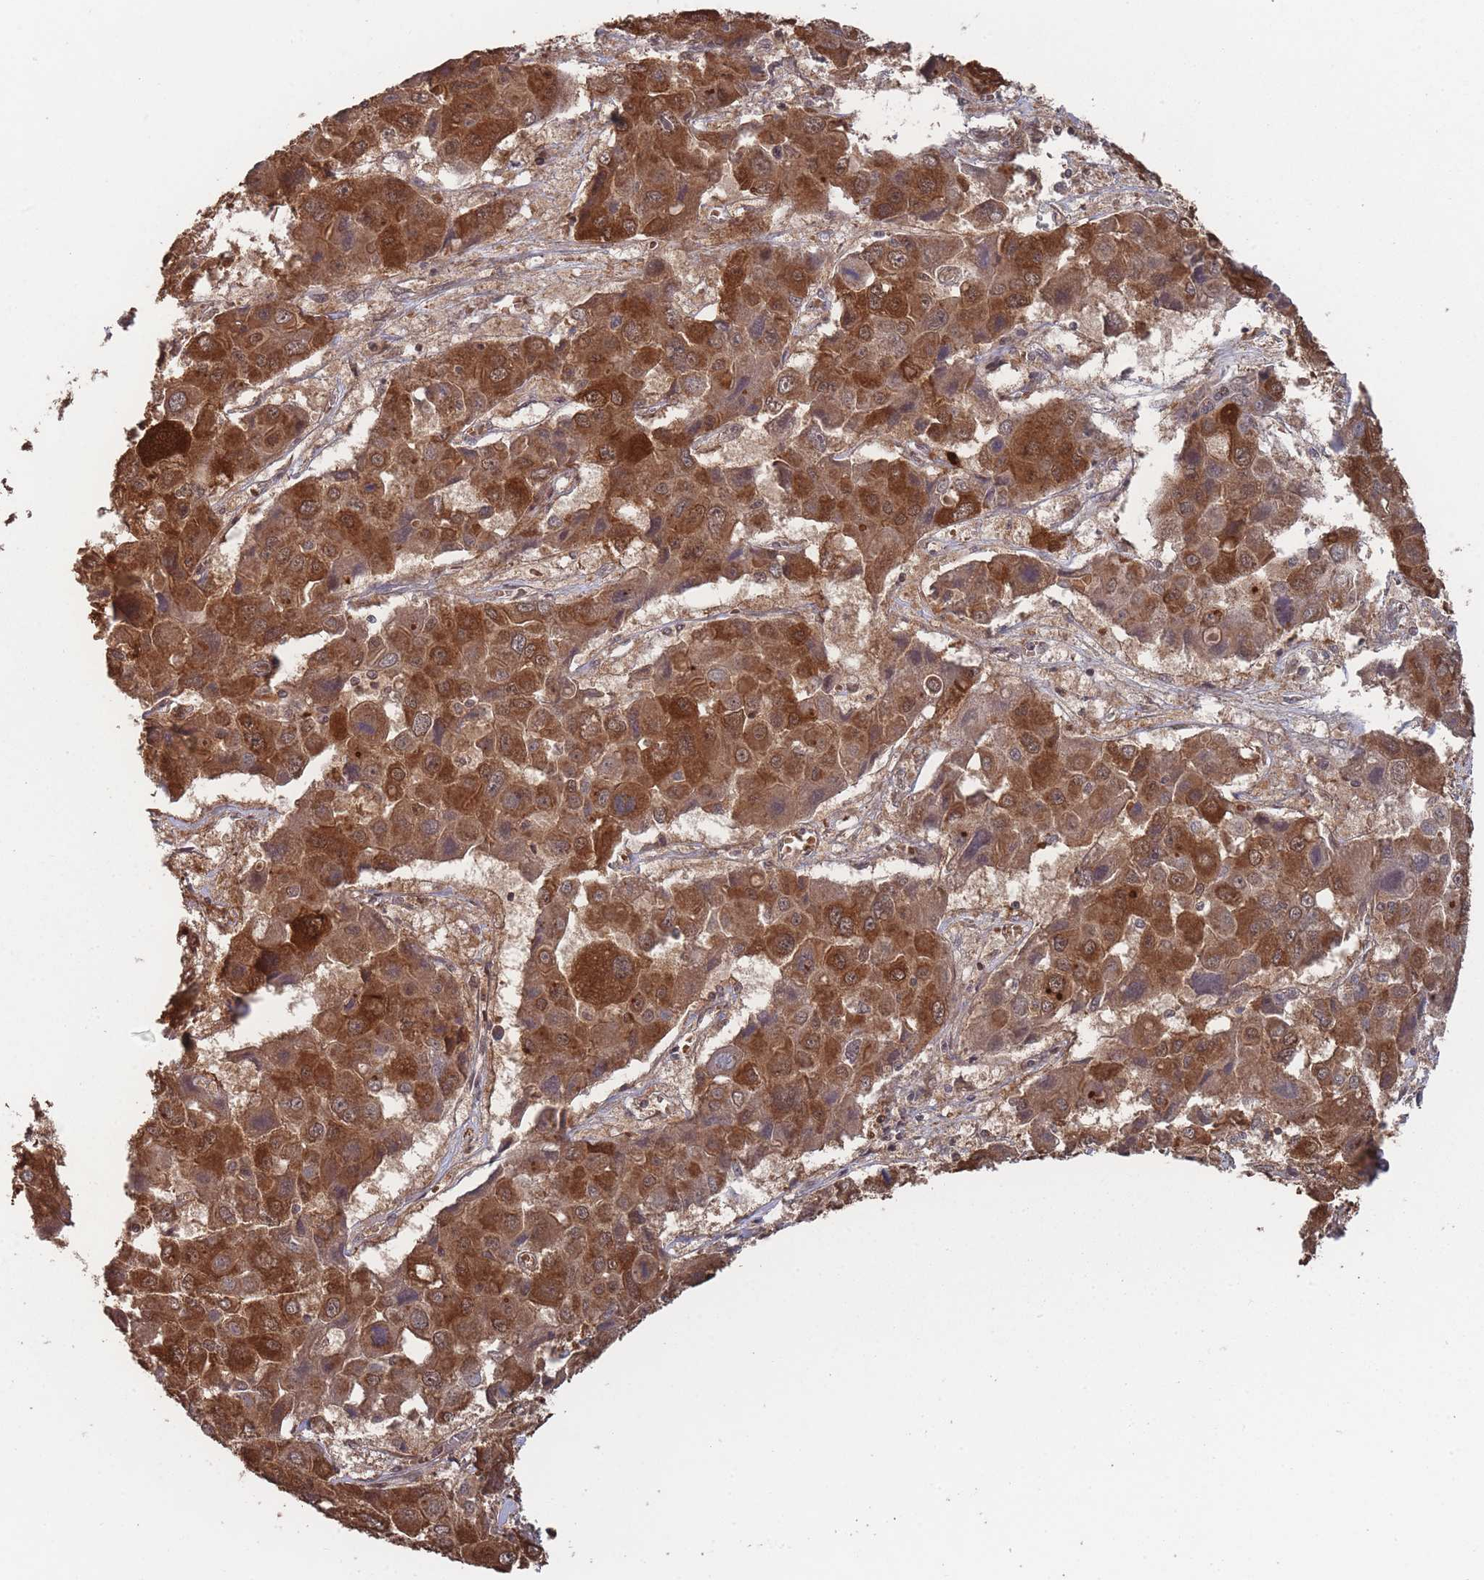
{"staining": {"intensity": "strong", "quantity": ">75%", "location": "cytoplasmic/membranous"}, "tissue": "liver cancer", "cell_type": "Tumor cells", "image_type": "cancer", "snomed": [{"axis": "morphology", "description": "Cholangiocarcinoma"}, {"axis": "topography", "description": "Liver"}], "caption": "Protein analysis of cholangiocarcinoma (liver) tissue displays strong cytoplasmic/membranous positivity in about >75% of tumor cells. (Stains: DAB (3,3'-diaminobenzidine) in brown, nuclei in blue, Microscopy: brightfield microscopy at high magnification).", "gene": "SF3B1", "patient": {"sex": "male", "age": 67}}